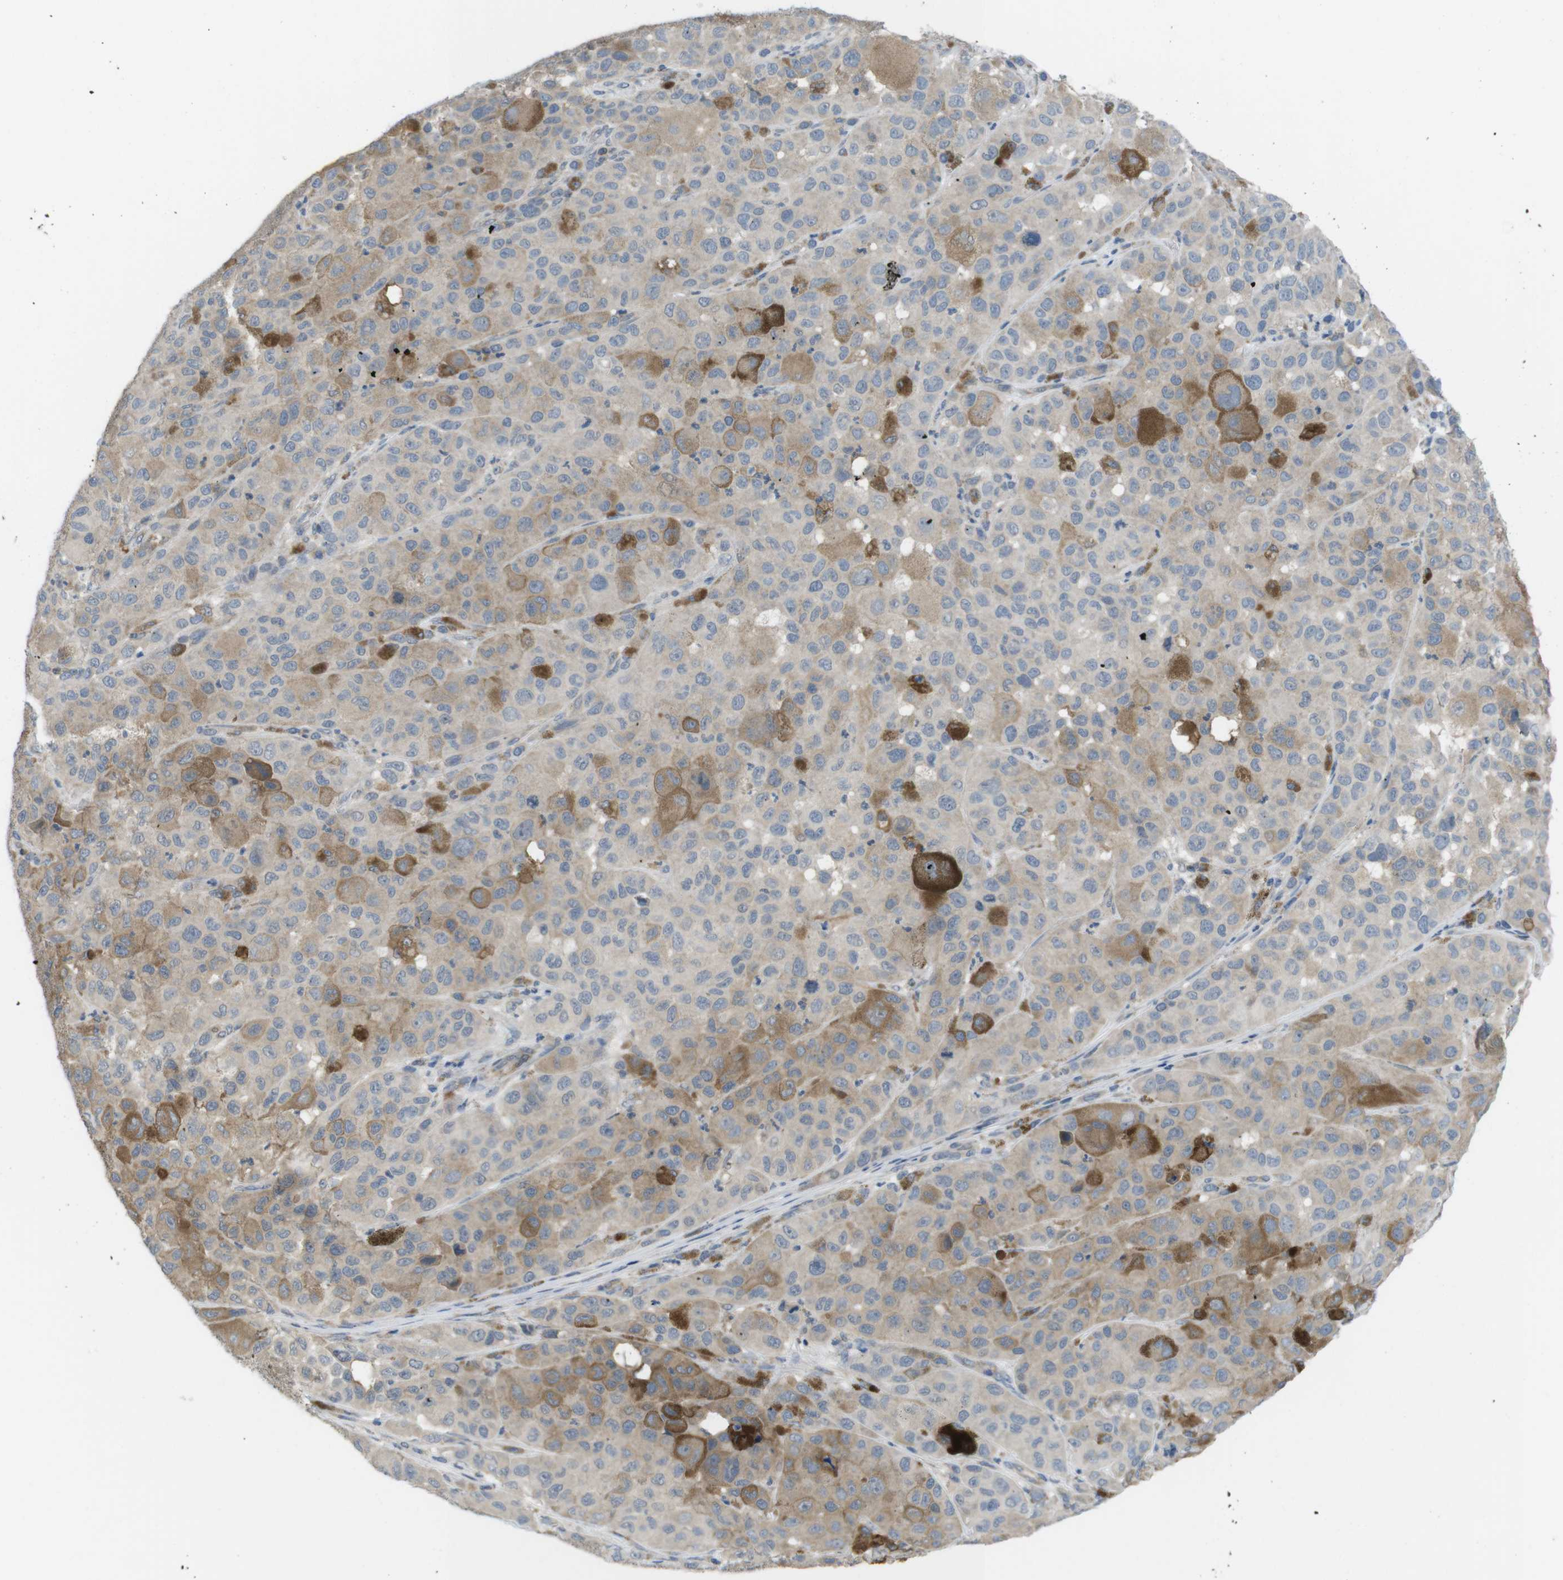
{"staining": {"intensity": "moderate", "quantity": "25%-75%", "location": "cytoplasmic/membranous"}, "tissue": "melanoma", "cell_type": "Tumor cells", "image_type": "cancer", "snomed": [{"axis": "morphology", "description": "Malignant melanoma, NOS"}, {"axis": "topography", "description": "Skin"}], "caption": "A medium amount of moderate cytoplasmic/membranous expression is seen in approximately 25%-75% of tumor cells in malignant melanoma tissue. The protein is stained brown, and the nuclei are stained in blue (DAB (3,3'-diaminobenzidine) IHC with brightfield microscopy, high magnification).", "gene": "GRIK2", "patient": {"sex": "male", "age": 96}}